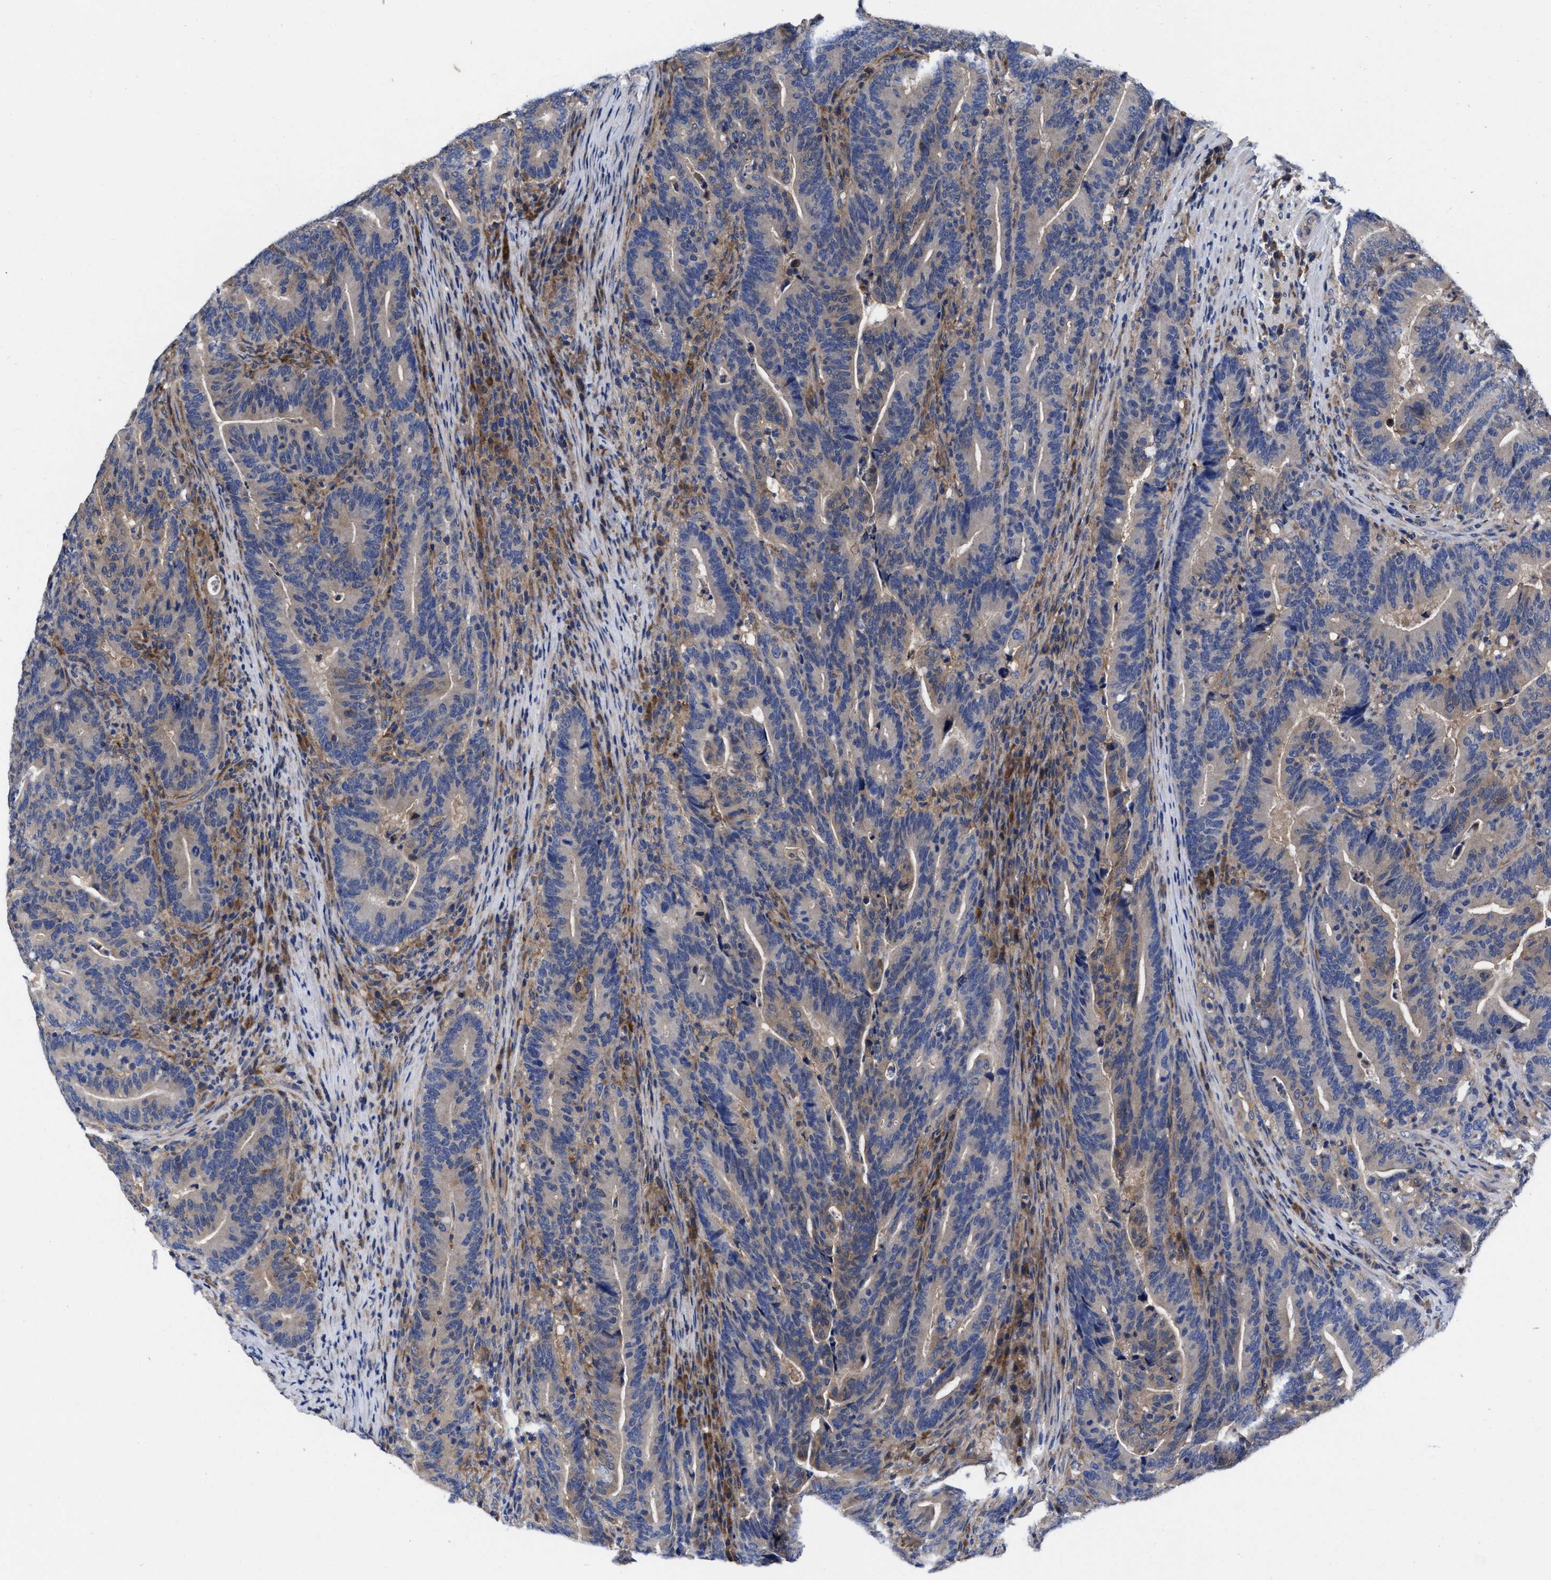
{"staining": {"intensity": "moderate", "quantity": "<25%", "location": "cytoplasmic/membranous"}, "tissue": "colorectal cancer", "cell_type": "Tumor cells", "image_type": "cancer", "snomed": [{"axis": "morphology", "description": "Adenocarcinoma, NOS"}, {"axis": "topography", "description": "Colon"}], "caption": "IHC photomicrograph of human adenocarcinoma (colorectal) stained for a protein (brown), which displays low levels of moderate cytoplasmic/membranous expression in approximately <25% of tumor cells.", "gene": "TXNDC17", "patient": {"sex": "female", "age": 66}}